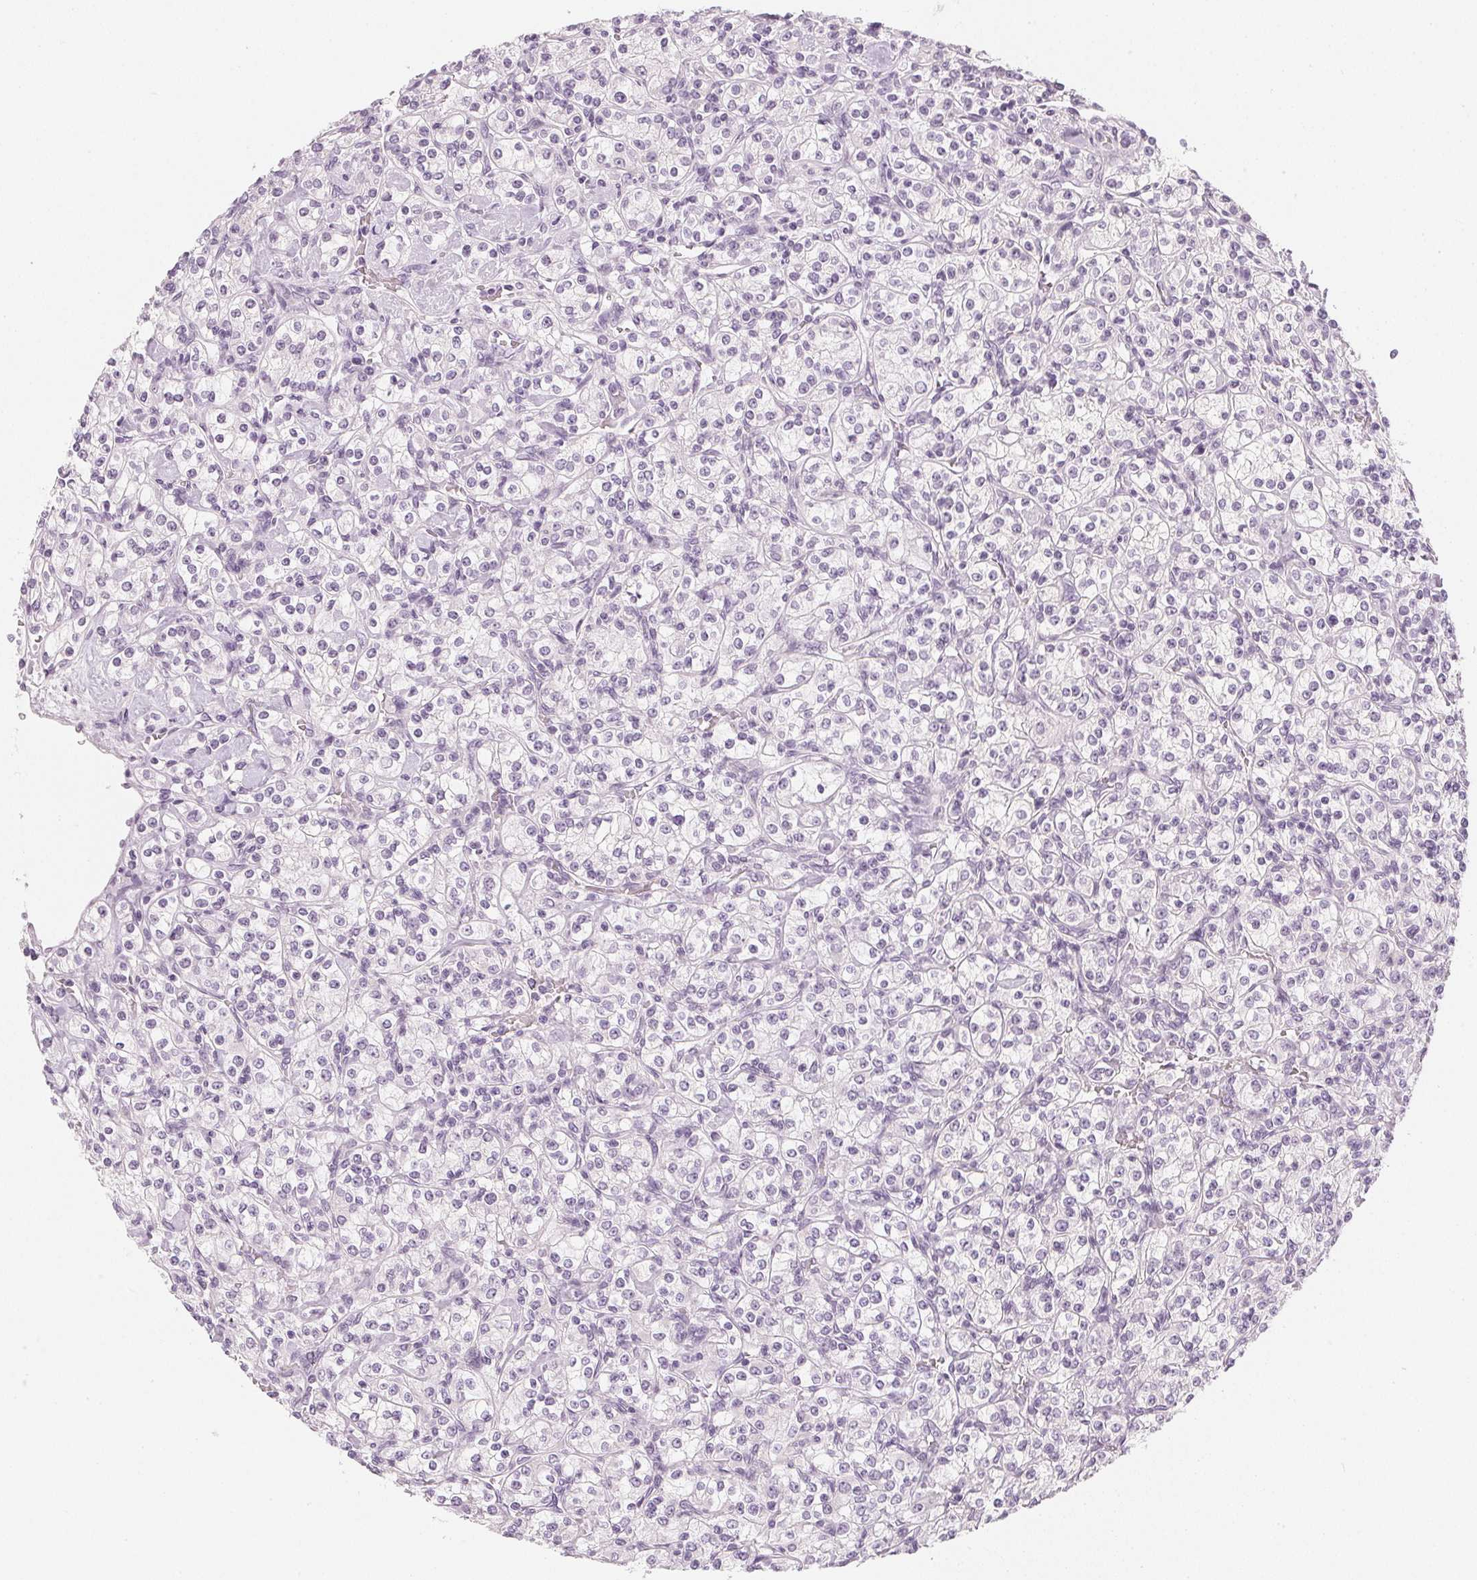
{"staining": {"intensity": "negative", "quantity": "none", "location": "none"}, "tissue": "renal cancer", "cell_type": "Tumor cells", "image_type": "cancer", "snomed": [{"axis": "morphology", "description": "Adenocarcinoma, NOS"}, {"axis": "topography", "description": "Kidney"}], "caption": "This is an IHC photomicrograph of human renal cancer. There is no positivity in tumor cells.", "gene": "CHST4", "patient": {"sex": "male", "age": 77}}